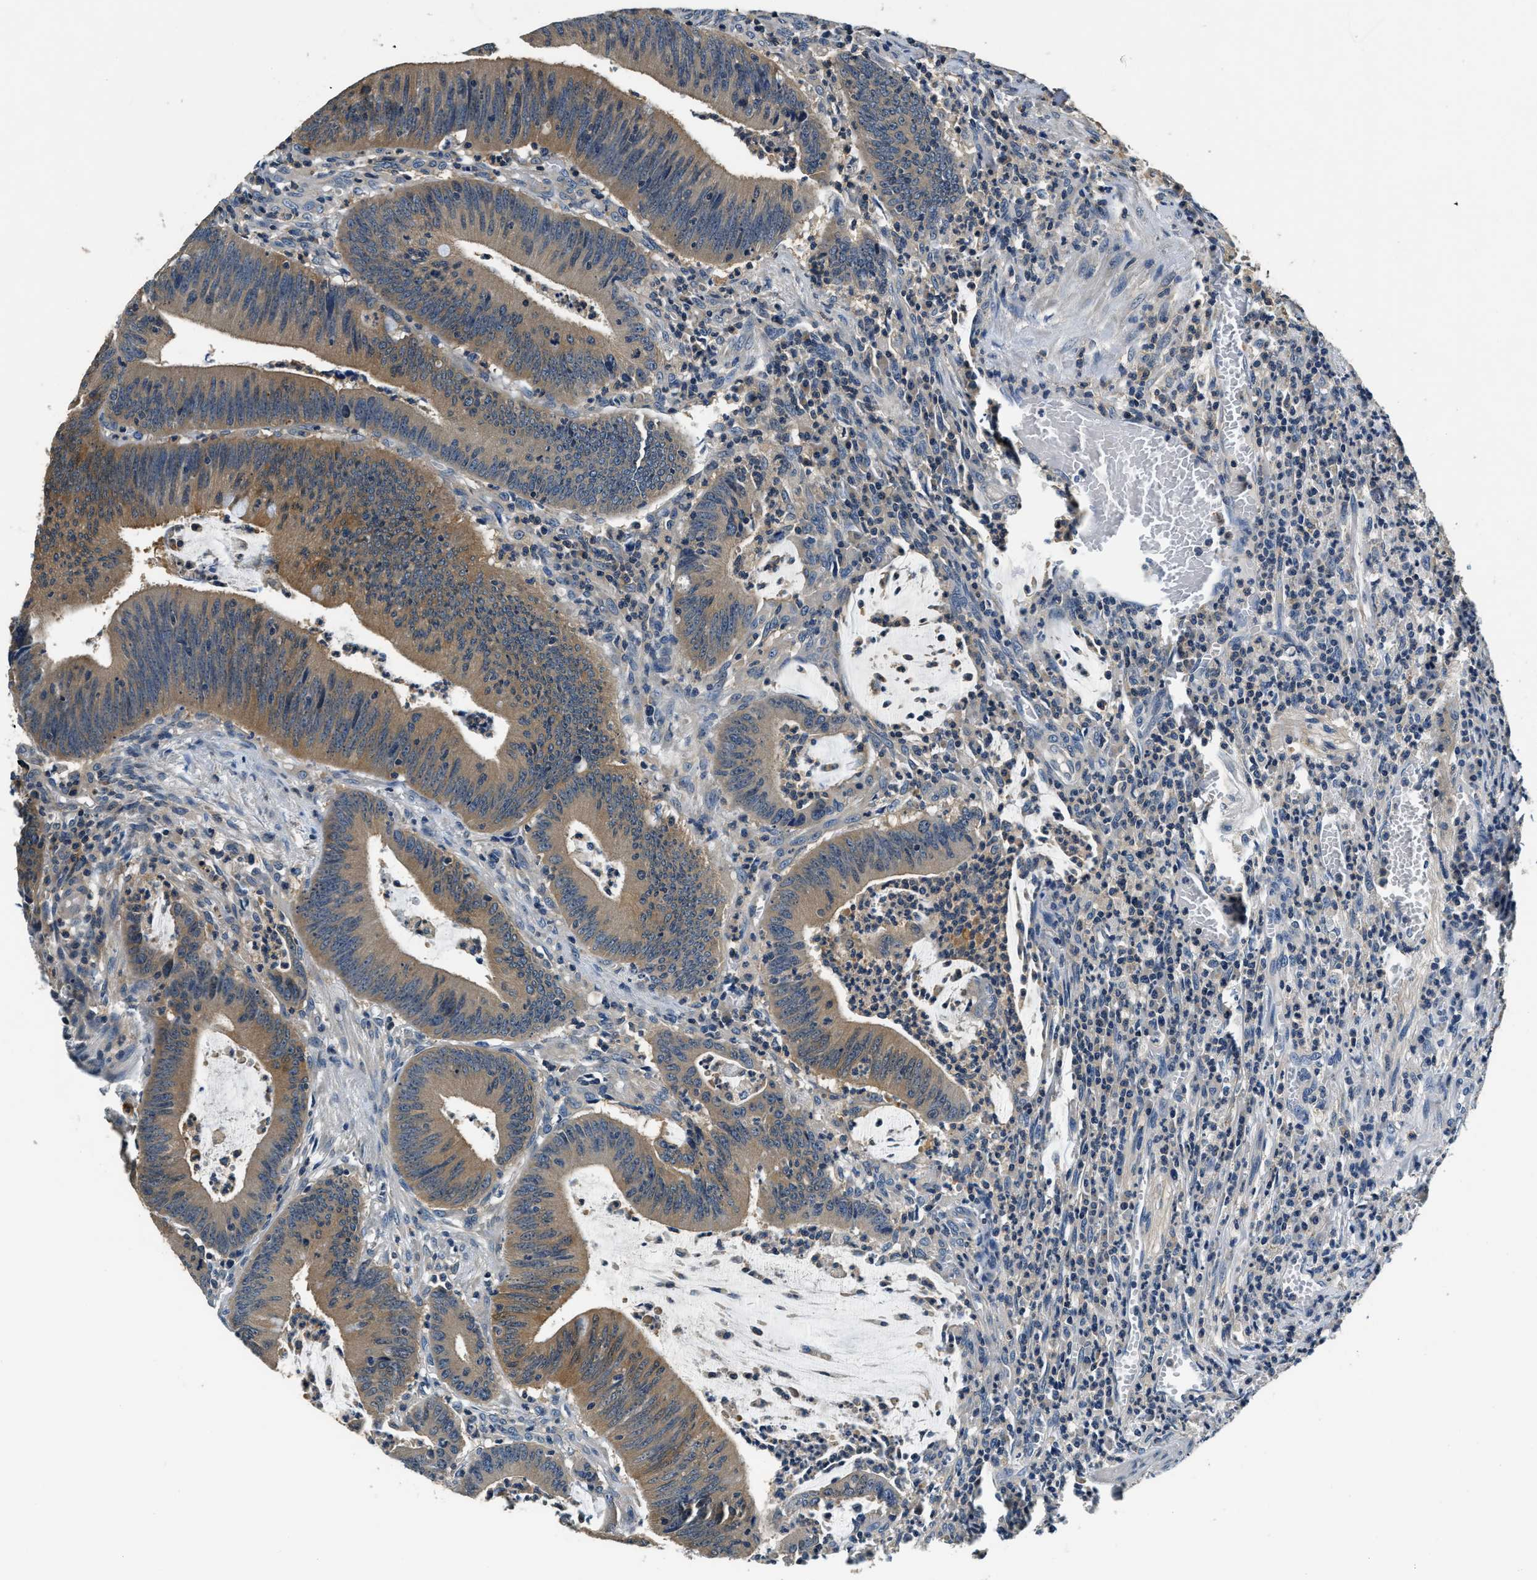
{"staining": {"intensity": "moderate", "quantity": ">75%", "location": "cytoplasmic/membranous"}, "tissue": "colorectal cancer", "cell_type": "Tumor cells", "image_type": "cancer", "snomed": [{"axis": "morphology", "description": "Normal tissue, NOS"}, {"axis": "morphology", "description": "Adenocarcinoma, NOS"}, {"axis": "topography", "description": "Rectum"}], "caption": "Colorectal cancer stained with a protein marker shows moderate staining in tumor cells.", "gene": "RESF1", "patient": {"sex": "female", "age": 66}}